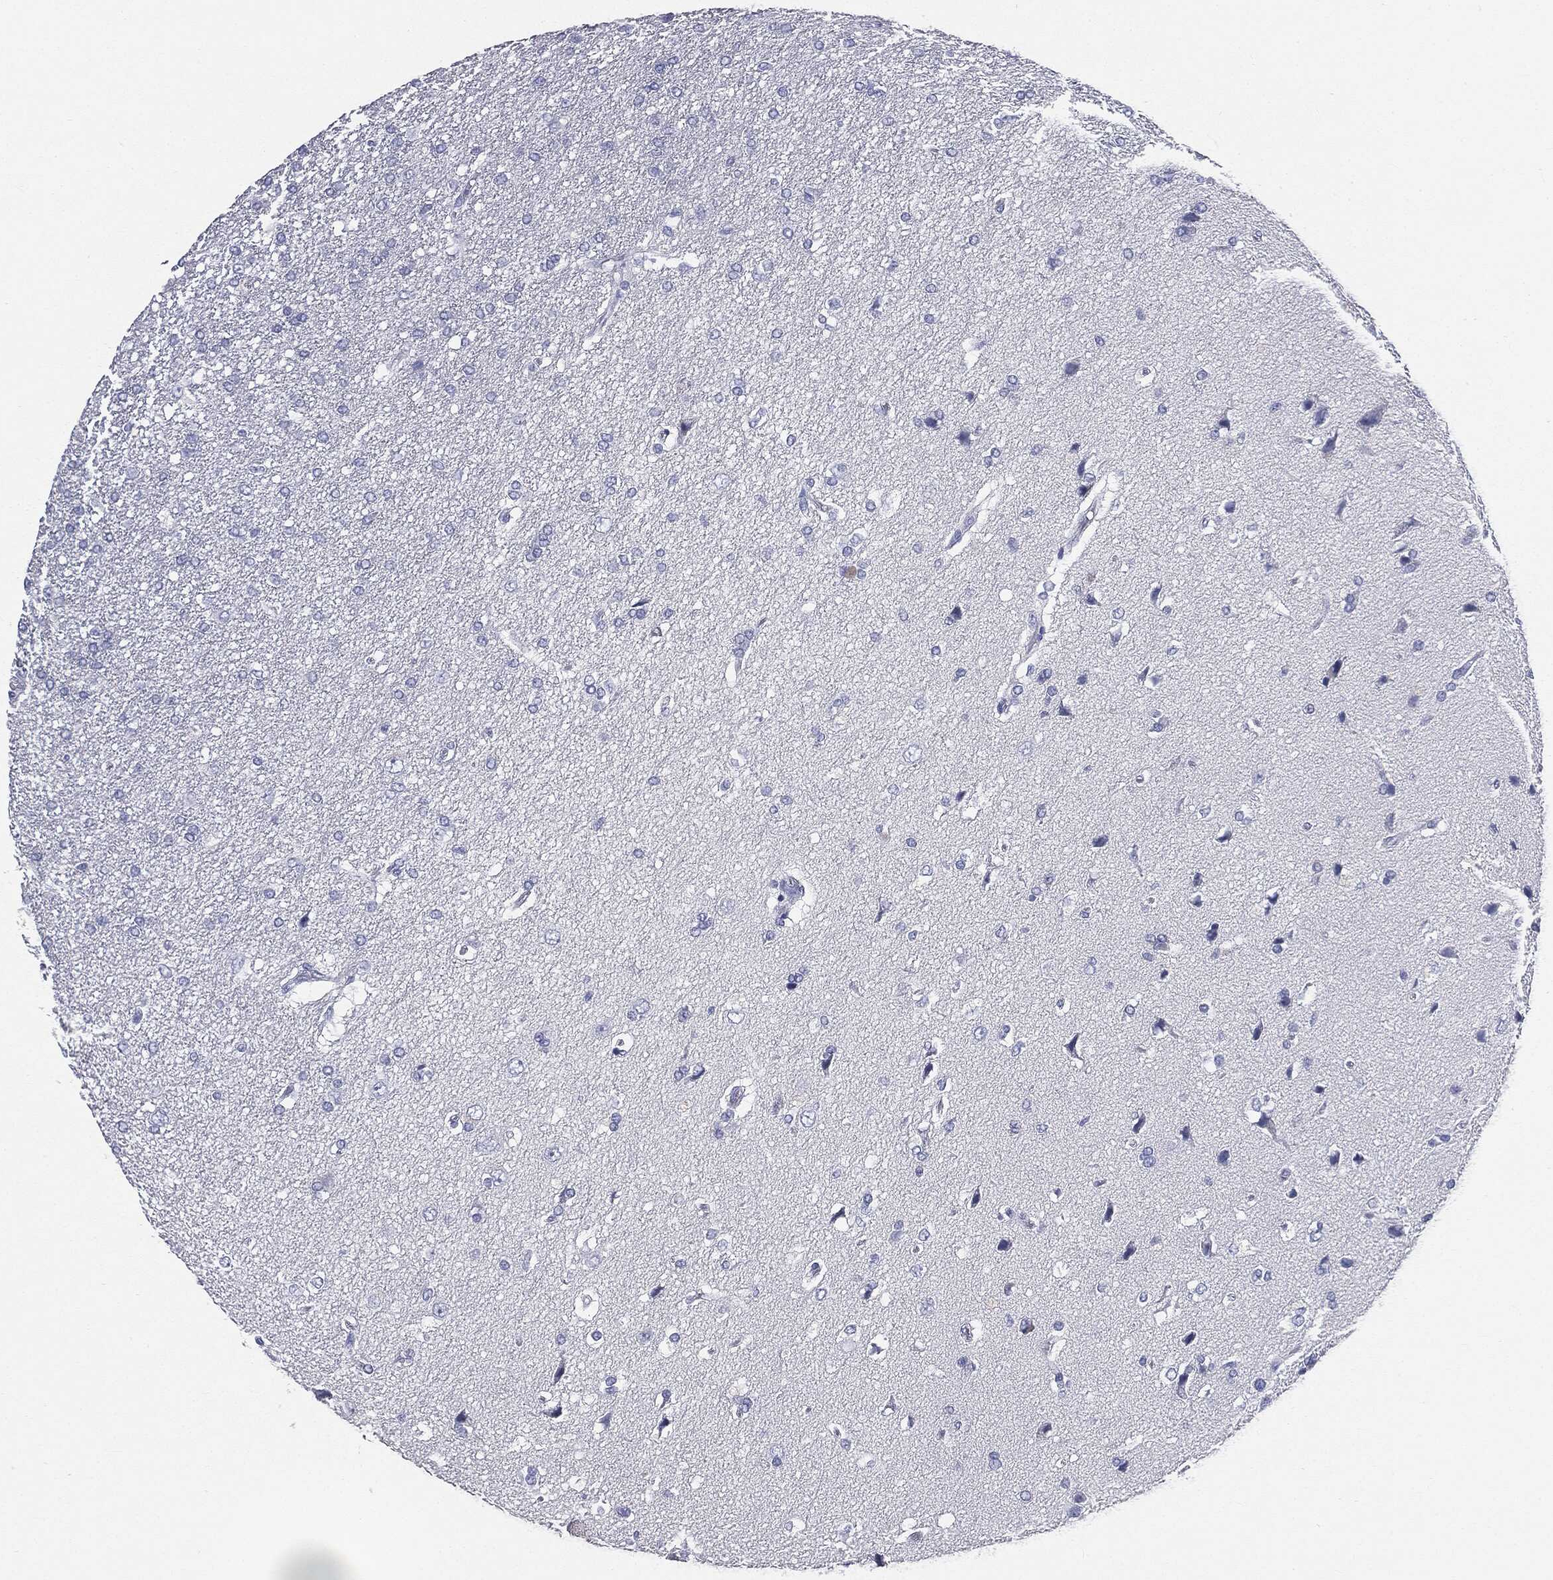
{"staining": {"intensity": "negative", "quantity": "none", "location": "none"}, "tissue": "glioma", "cell_type": "Tumor cells", "image_type": "cancer", "snomed": [{"axis": "morphology", "description": "Glioma, malignant, High grade"}, {"axis": "topography", "description": "Brain"}], "caption": "Tumor cells are negative for protein expression in human glioma.", "gene": "CUZD1", "patient": {"sex": "female", "age": 63}}